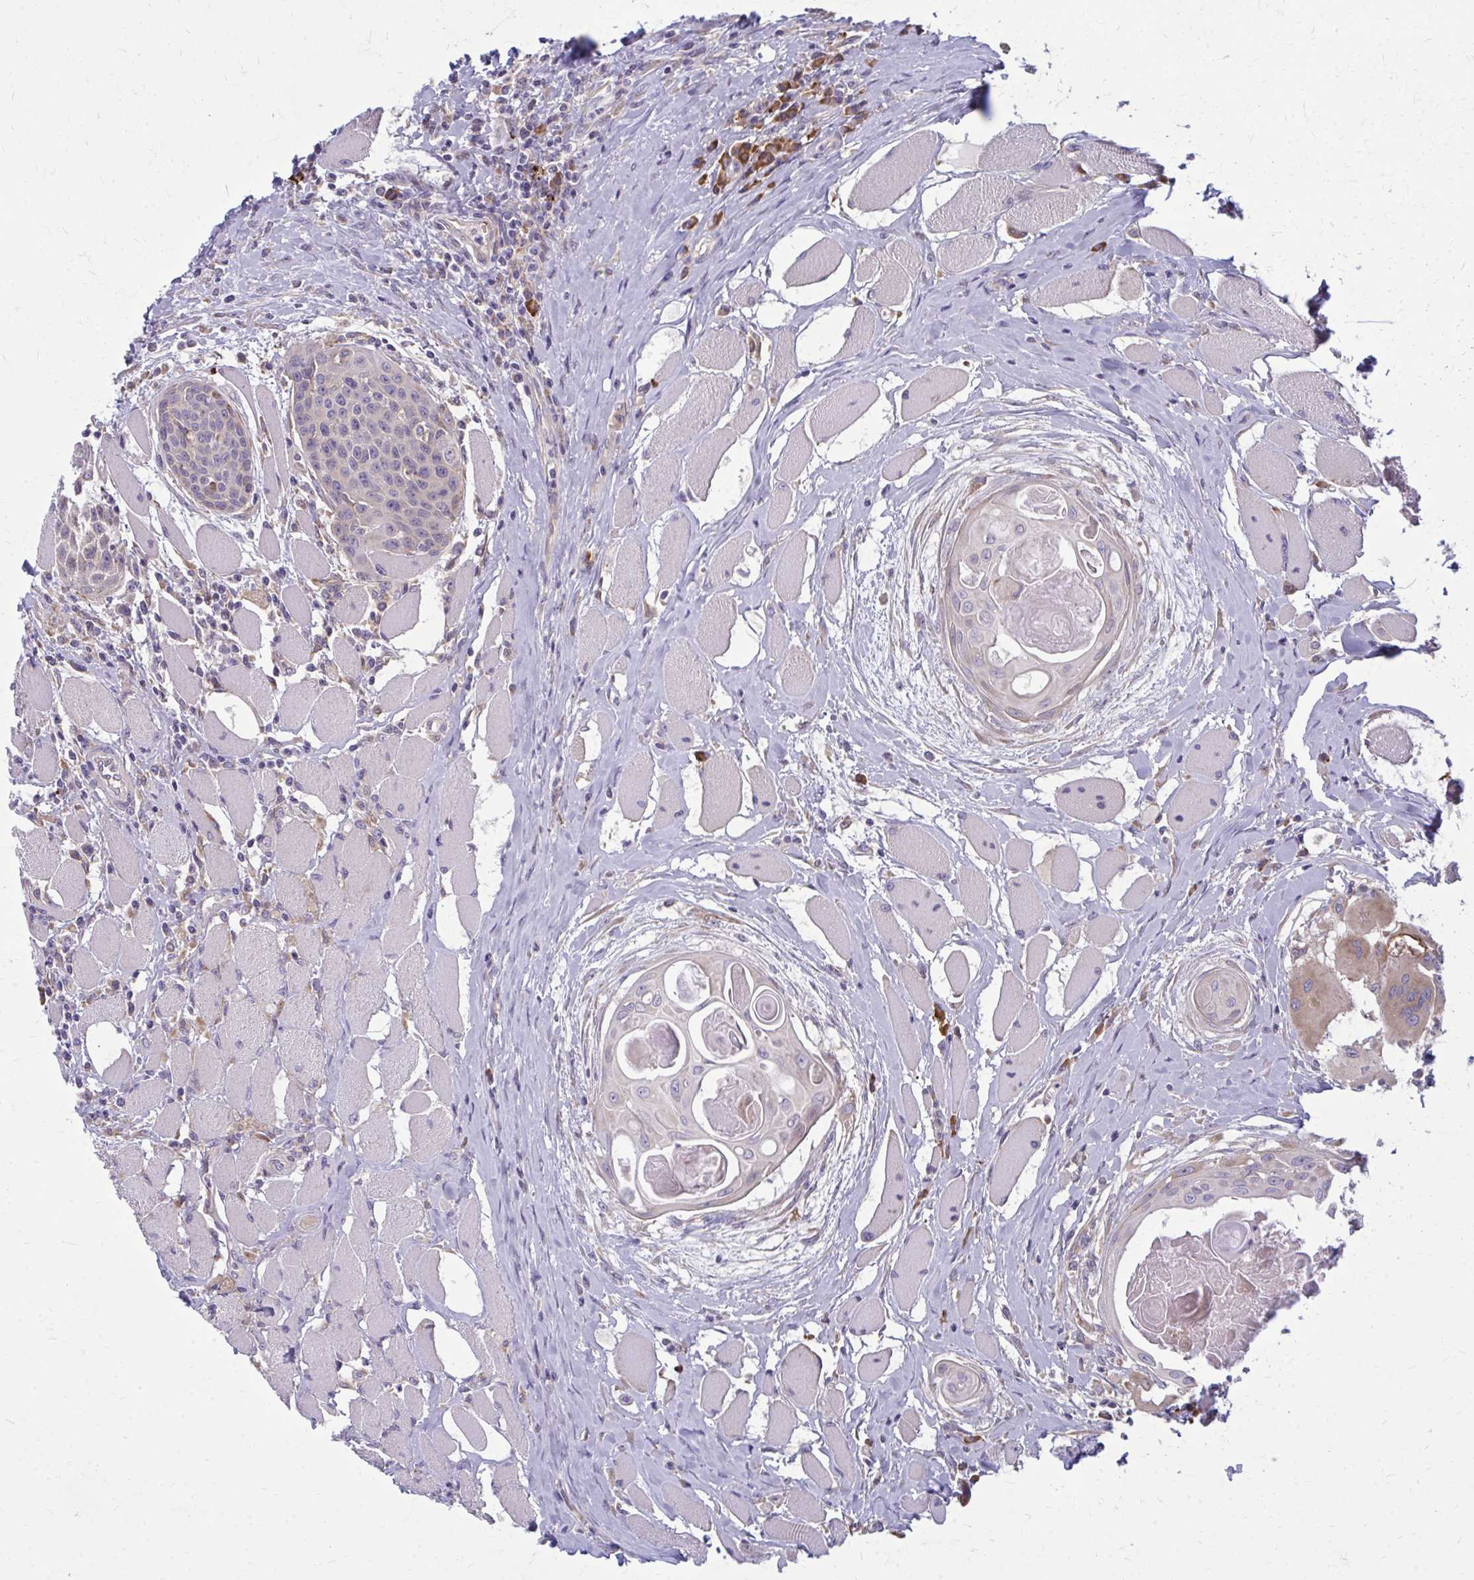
{"staining": {"intensity": "weak", "quantity": "<25%", "location": "cytoplasmic/membranous"}, "tissue": "head and neck cancer", "cell_type": "Tumor cells", "image_type": "cancer", "snomed": [{"axis": "morphology", "description": "Squamous cell carcinoma, NOS"}, {"axis": "topography", "description": "Head-Neck"}], "caption": "DAB (3,3'-diaminobenzidine) immunohistochemical staining of head and neck cancer (squamous cell carcinoma) displays no significant positivity in tumor cells. Brightfield microscopy of immunohistochemistry stained with DAB (brown) and hematoxylin (blue), captured at high magnification.", "gene": "CEMP1", "patient": {"sex": "female", "age": 73}}